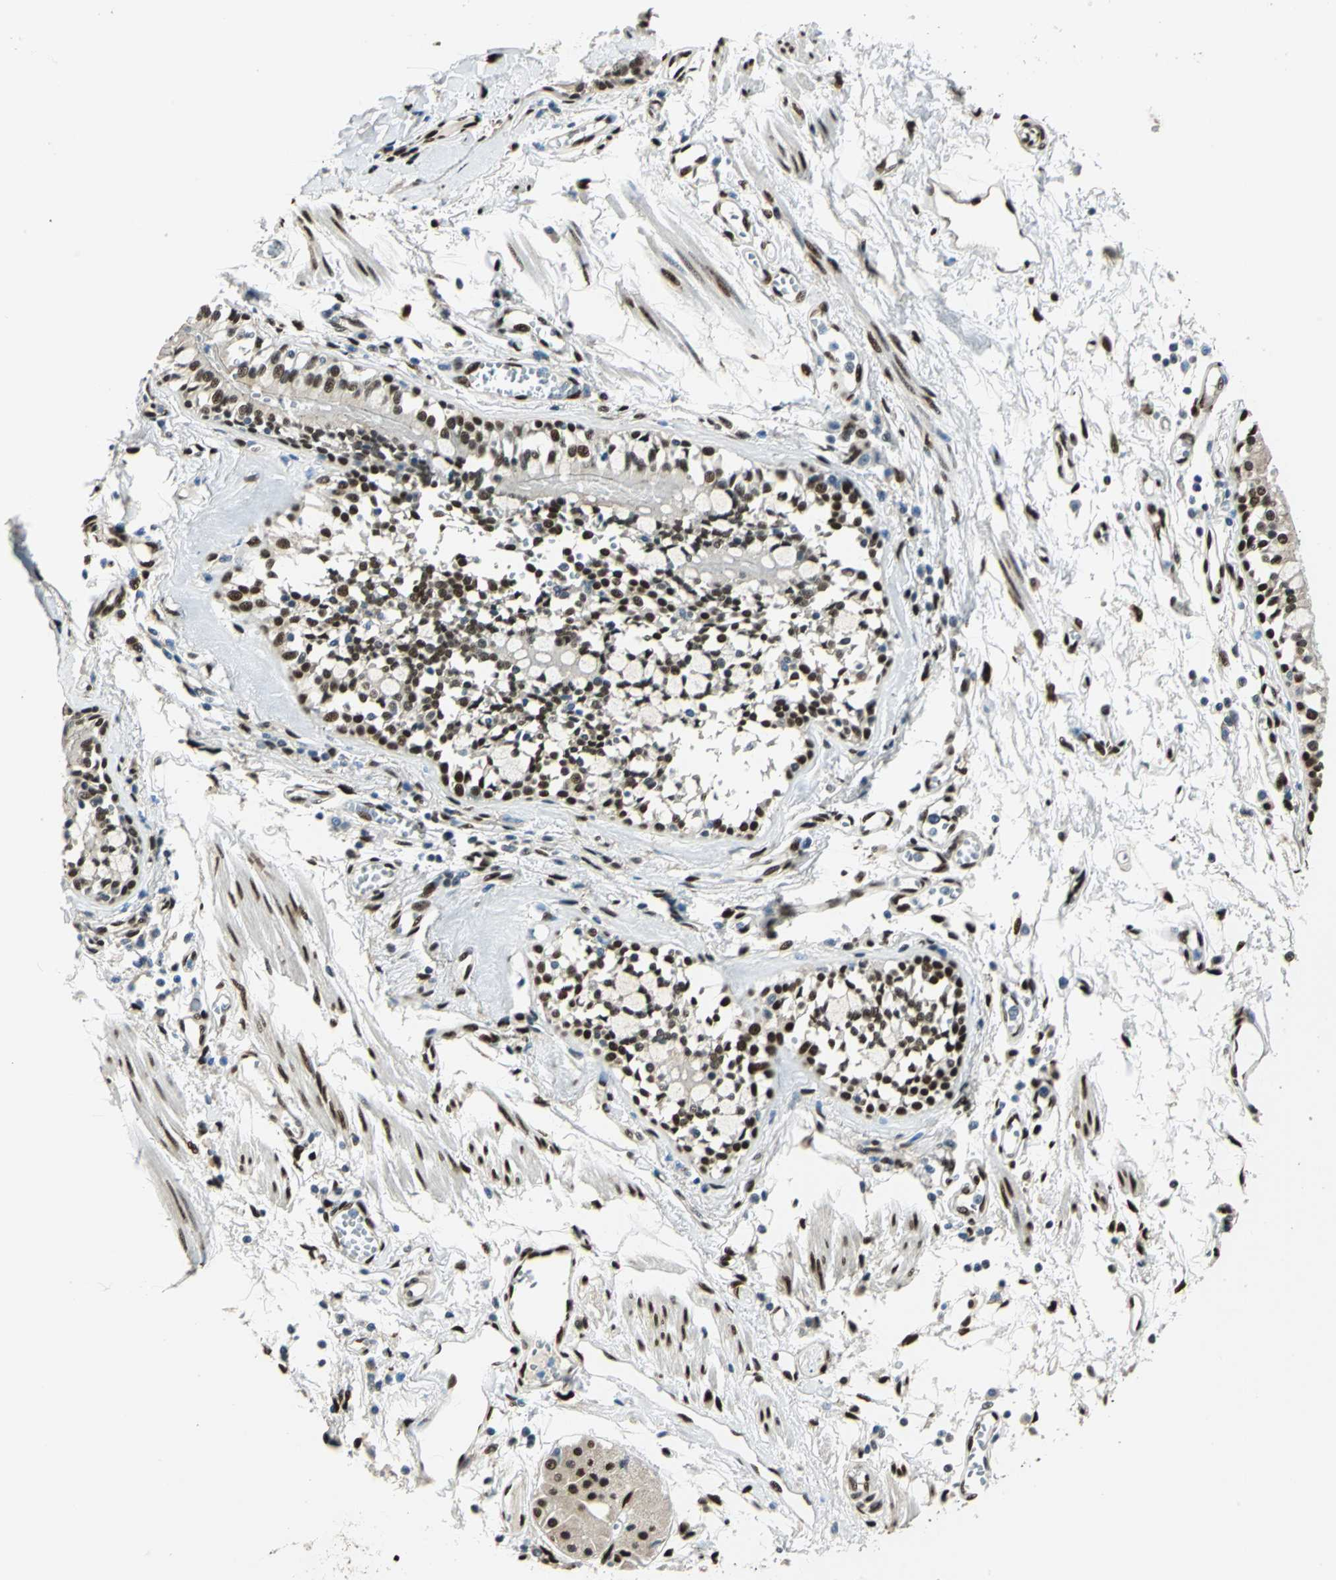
{"staining": {"intensity": "strong", "quantity": ">75%", "location": "cytoplasmic/membranous,nuclear"}, "tissue": "bronchus", "cell_type": "Respiratory epithelial cells", "image_type": "normal", "snomed": [{"axis": "morphology", "description": "Normal tissue, NOS"}, {"axis": "topography", "description": "Bronchus"}, {"axis": "topography", "description": "Lung"}], "caption": "IHC histopathology image of normal human bronchus stained for a protein (brown), which displays high levels of strong cytoplasmic/membranous,nuclear positivity in about >75% of respiratory epithelial cells.", "gene": "NFIA", "patient": {"sex": "female", "age": 56}}